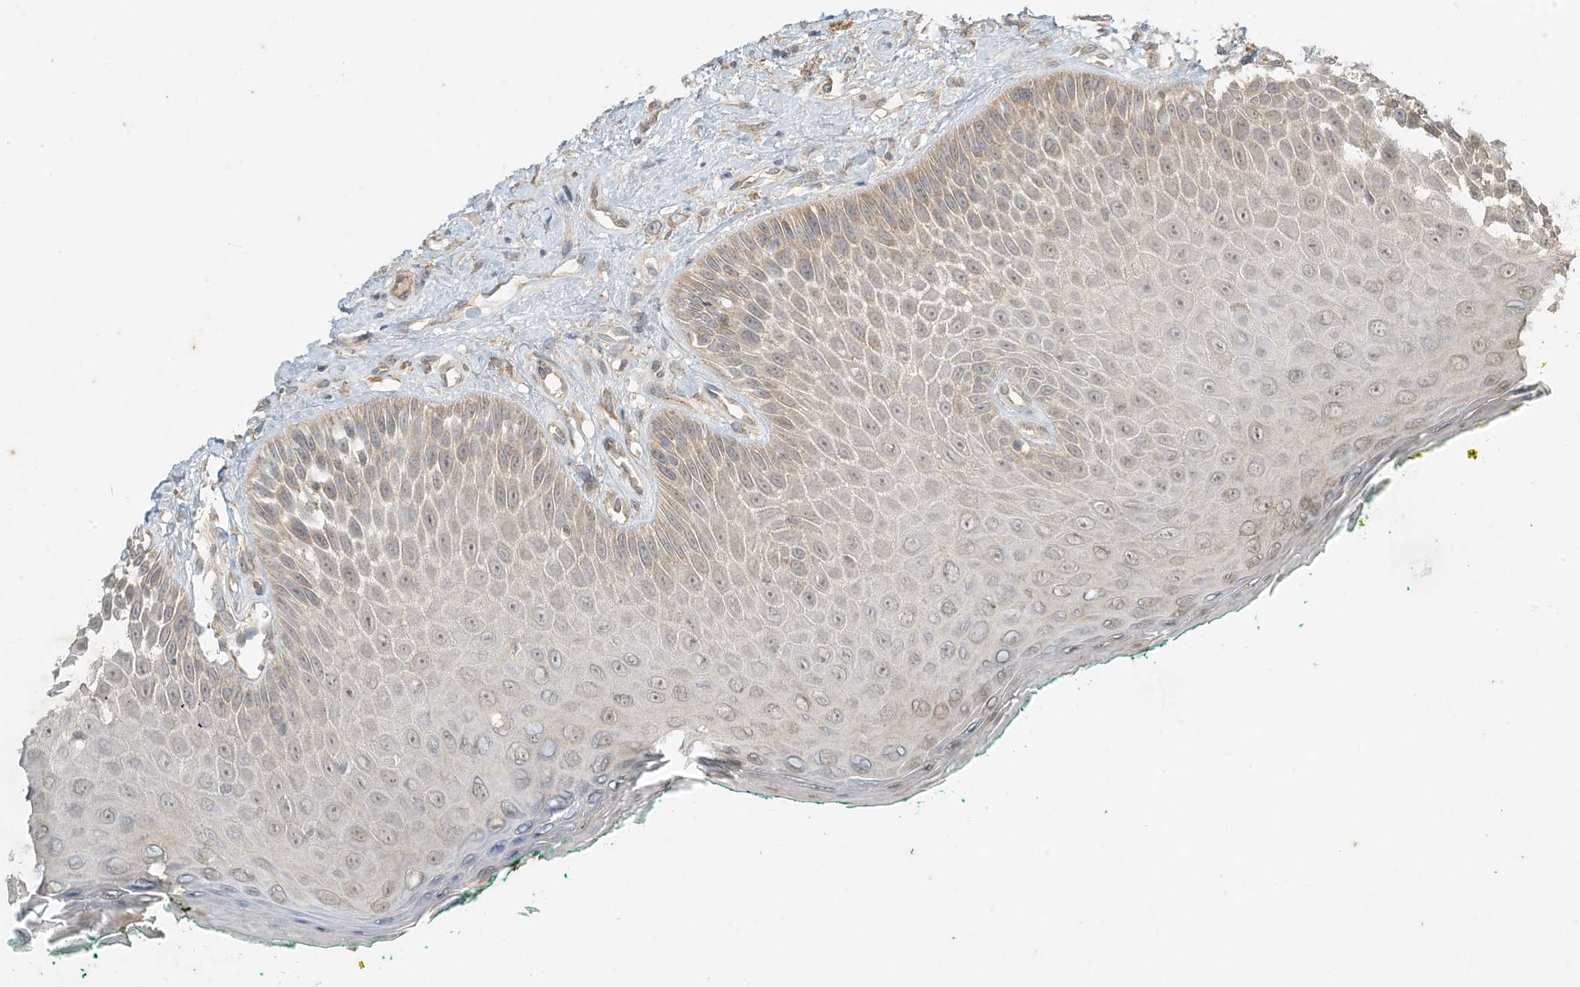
{"staining": {"intensity": "moderate", "quantity": ">75%", "location": "cytoplasmic/membranous"}, "tissue": "oral mucosa", "cell_type": "Squamous epithelial cells", "image_type": "normal", "snomed": [{"axis": "morphology", "description": "Normal tissue, NOS"}, {"axis": "topography", "description": "Oral tissue"}], "caption": "Approximately >75% of squamous epithelial cells in benign oral mucosa exhibit moderate cytoplasmic/membranous protein staining as visualized by brown immunohistochemical staining.", "gene": "MCOLN1", "patient": {"sex": "female", "age": 70}}